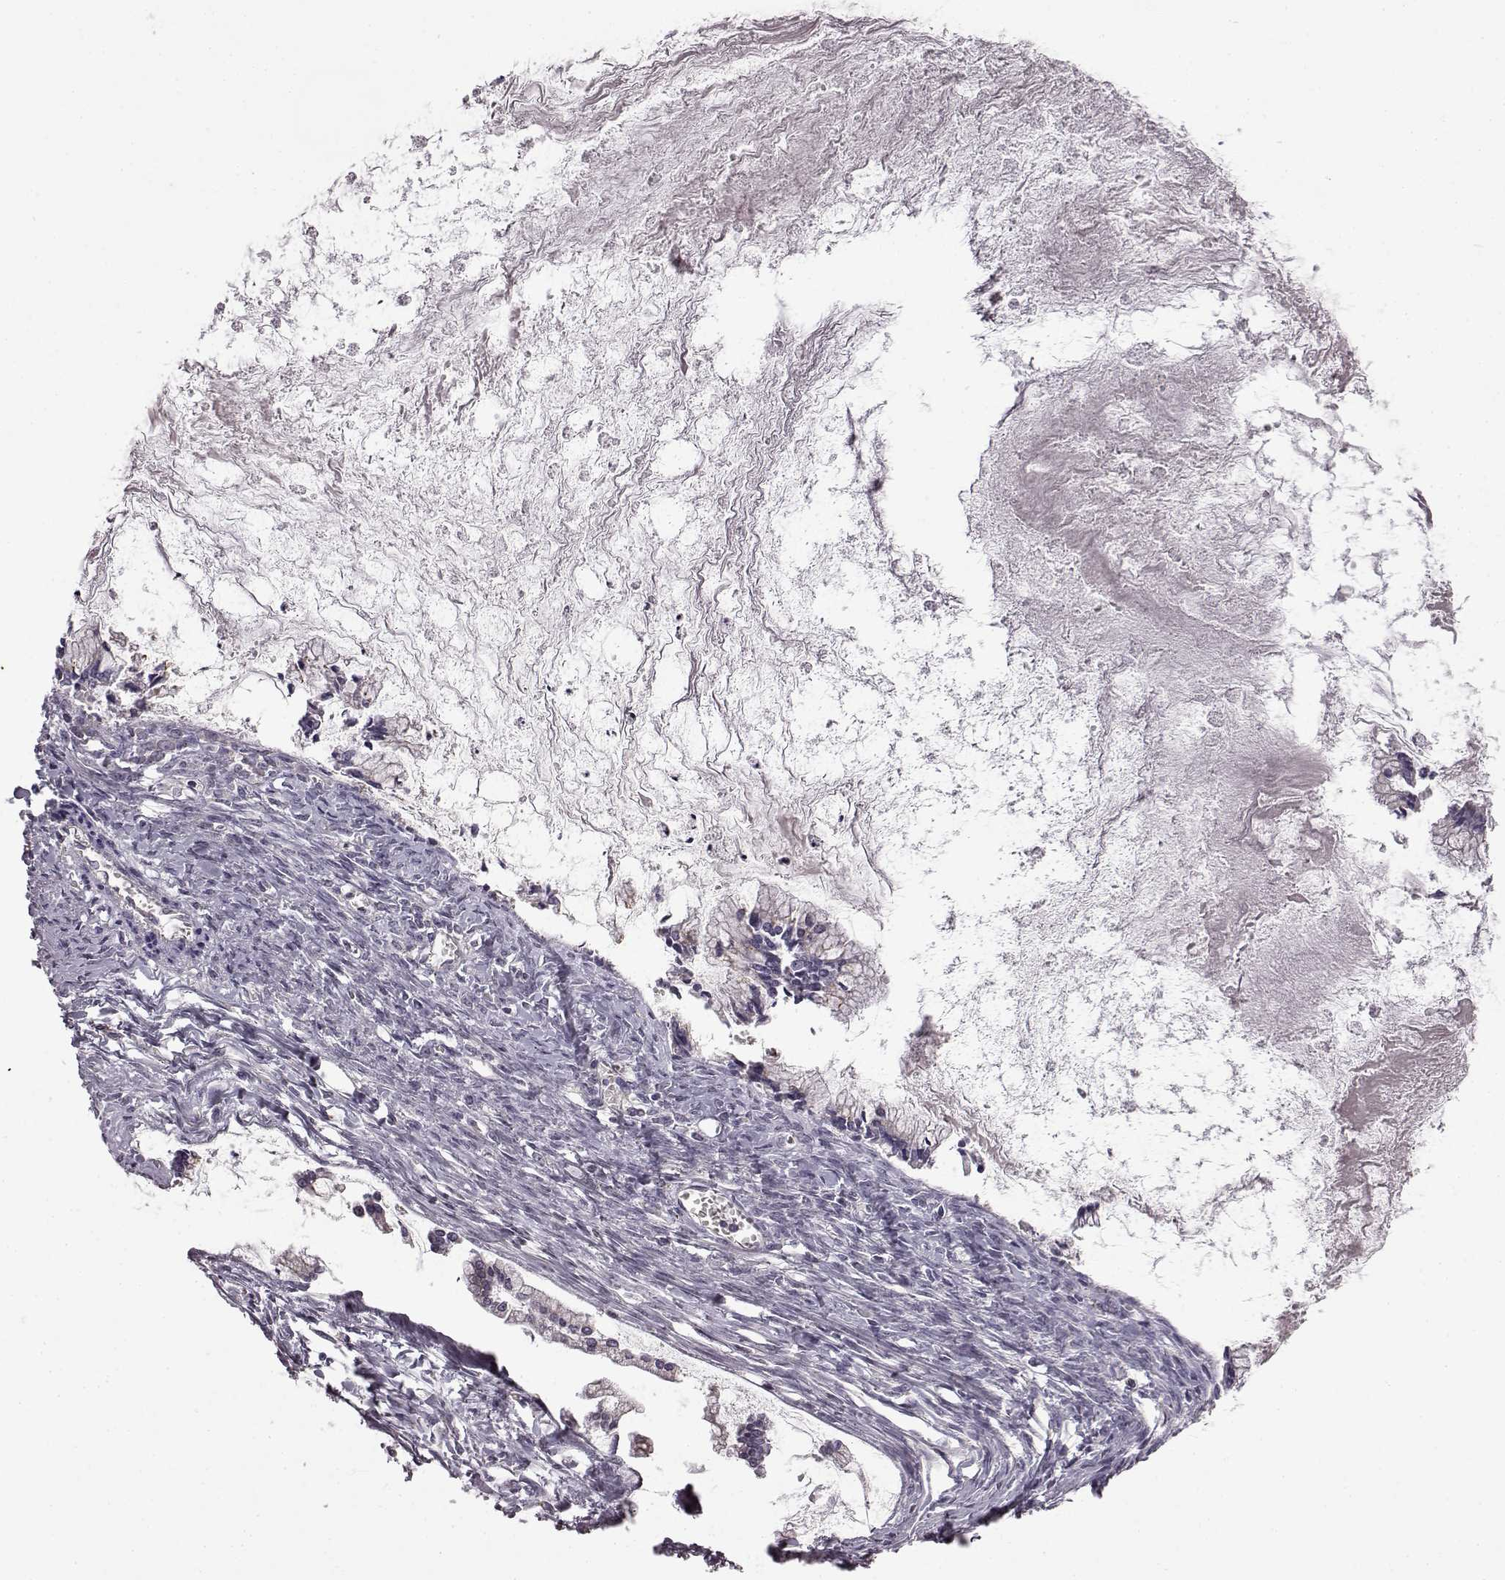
{"staining": {"intensity": "negative", "quantity": "none", "location": "none"}, "tissue": "ovarian cancer", "cell_type": "Tumor cells", "image_type": "cancer", "snomed": [{"axis": "morphology", "description": "Cystadenocarcinoma, mucinous, NOS"}, {"axis": "topography", "description": "Ovary"}], "caption": "The photomicrograph reveals no staining of tumor cells in ovarian cancer.", "gene": "B3GNT6", "patient": {"sex": "female", "age": 67}}